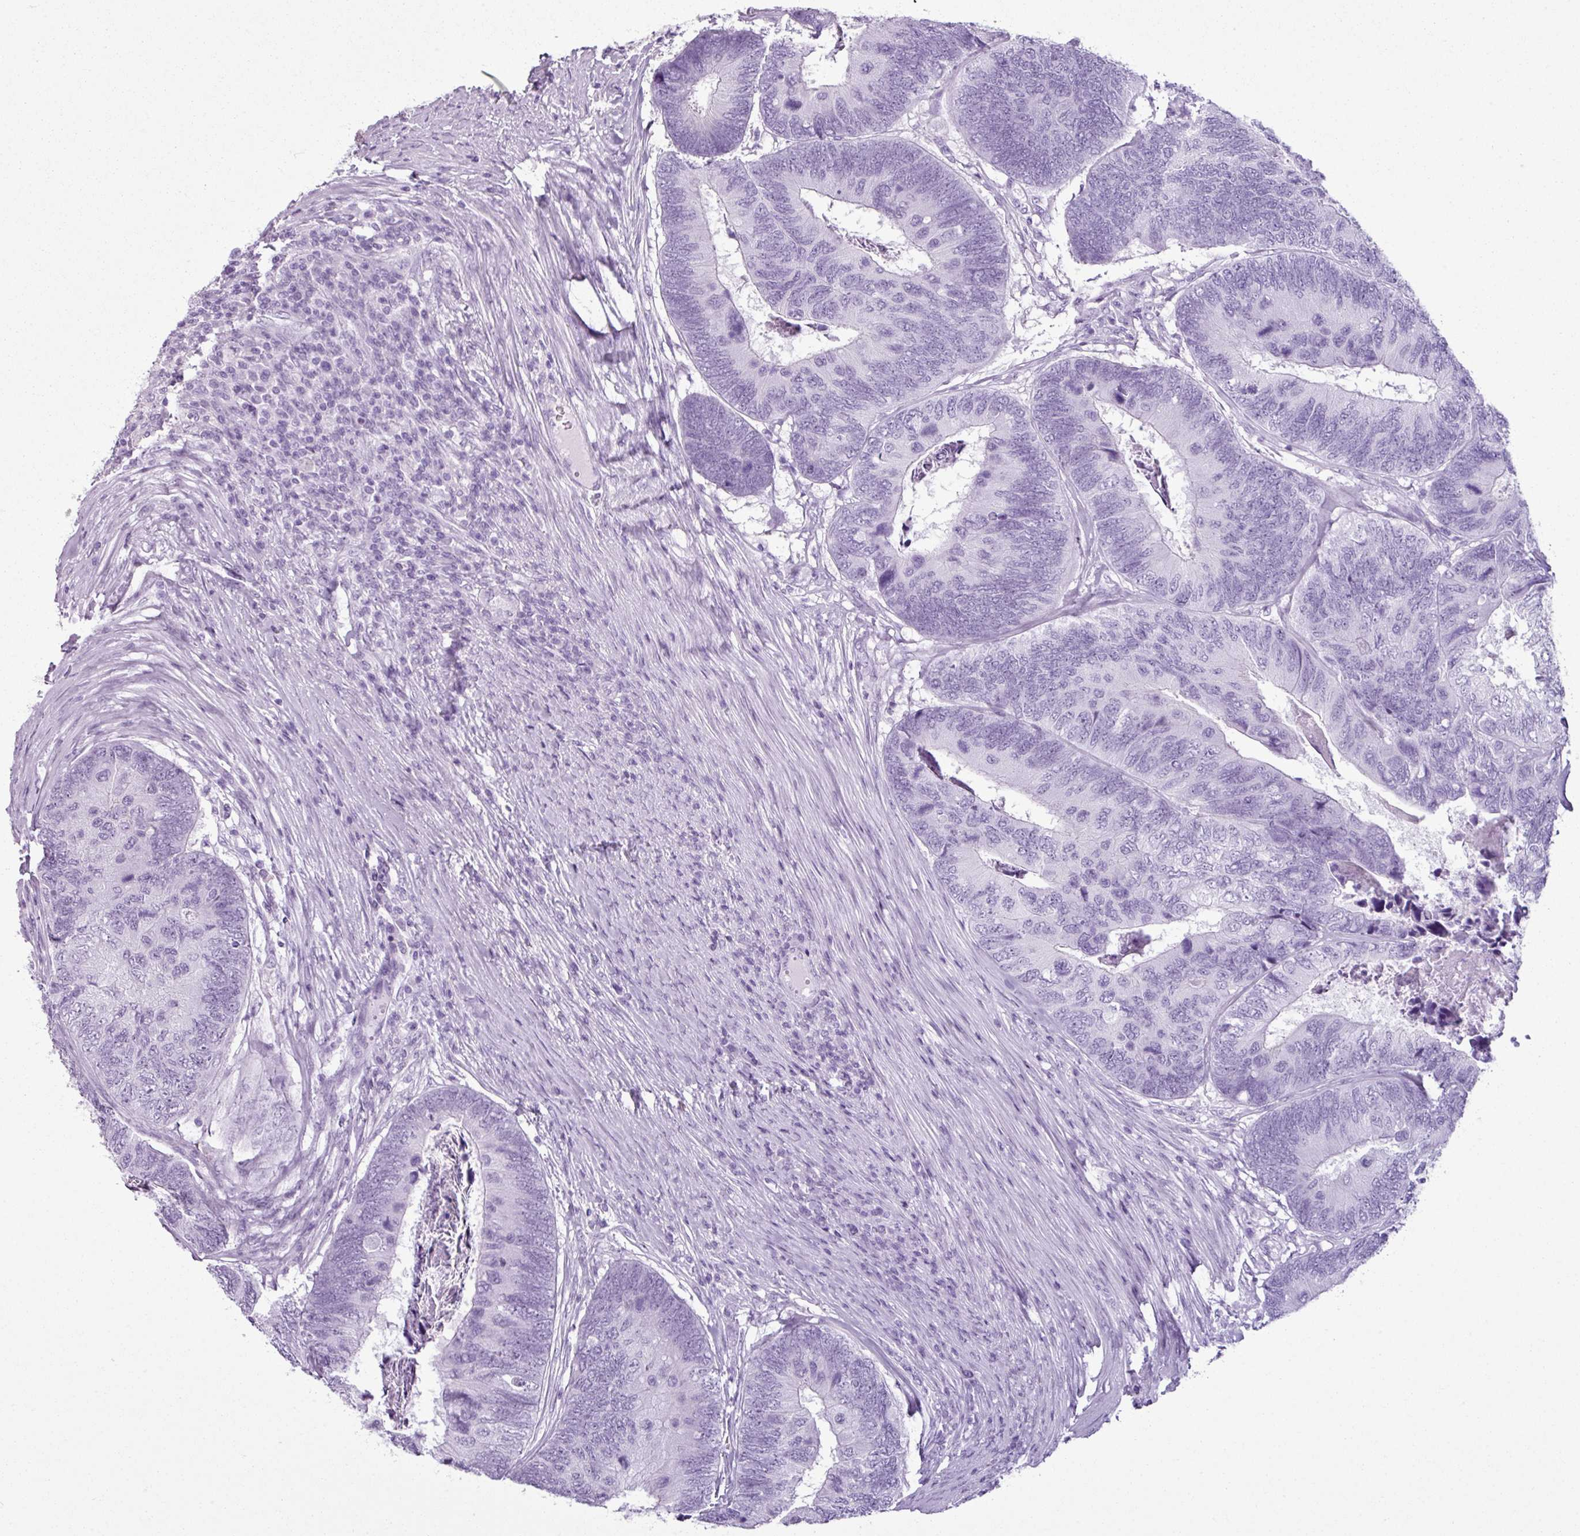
{"staining": {"intensity": "negative", "quantity": "none", "location": "none"}, "tissue": "colorectal cancer", "cell_type": "Tumor cells", "image_type": "cancer", "snomed": [{"axis": "morphology", "description": "Adenocarcinoma, NOS"}, {"axis": "topography", "description": "Colon"}], "caption": "Colorectal adenocarcinoma was stained to show a protein in brown. There is no significant staining in tumor cells.", "gene": "SCT", "patient": {"sex": "female", "age": 67}}